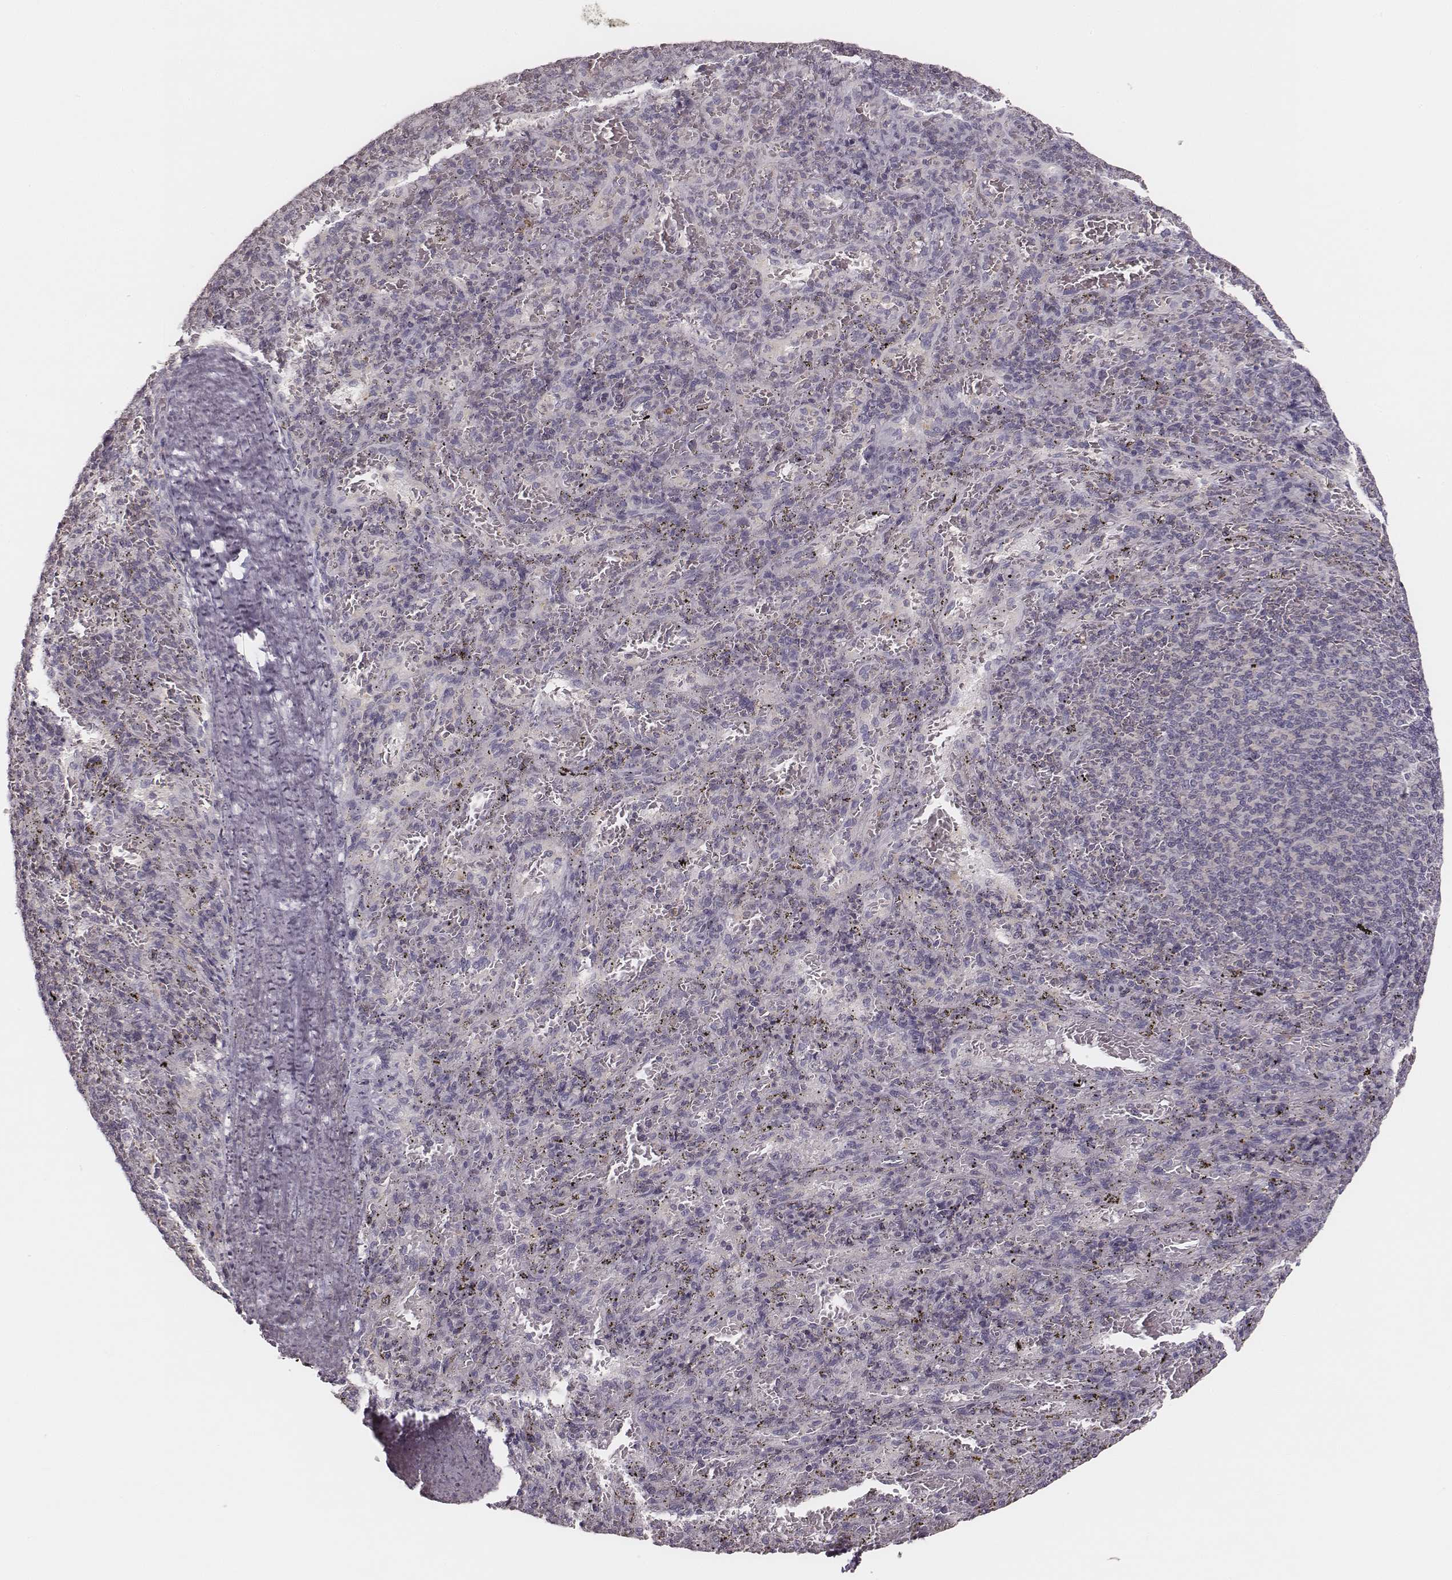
{"staining": {"intensity": "negative", "quantity": "none", "location": "none"}, "tissue": "spleen", "cell_type": "Cells in red pulp", "image_type": "normal", "snomed": [{"axis": "morphology", "description": "Normal tissue, NOS"}, {"axis": "topography", "description": "Spleen"}], "caption": "Image shows no significant protein expression in cells in red pulp of unremarkable spleen.", "gene": "MSX1", "patient": {"sex": "male", "age": 57}}